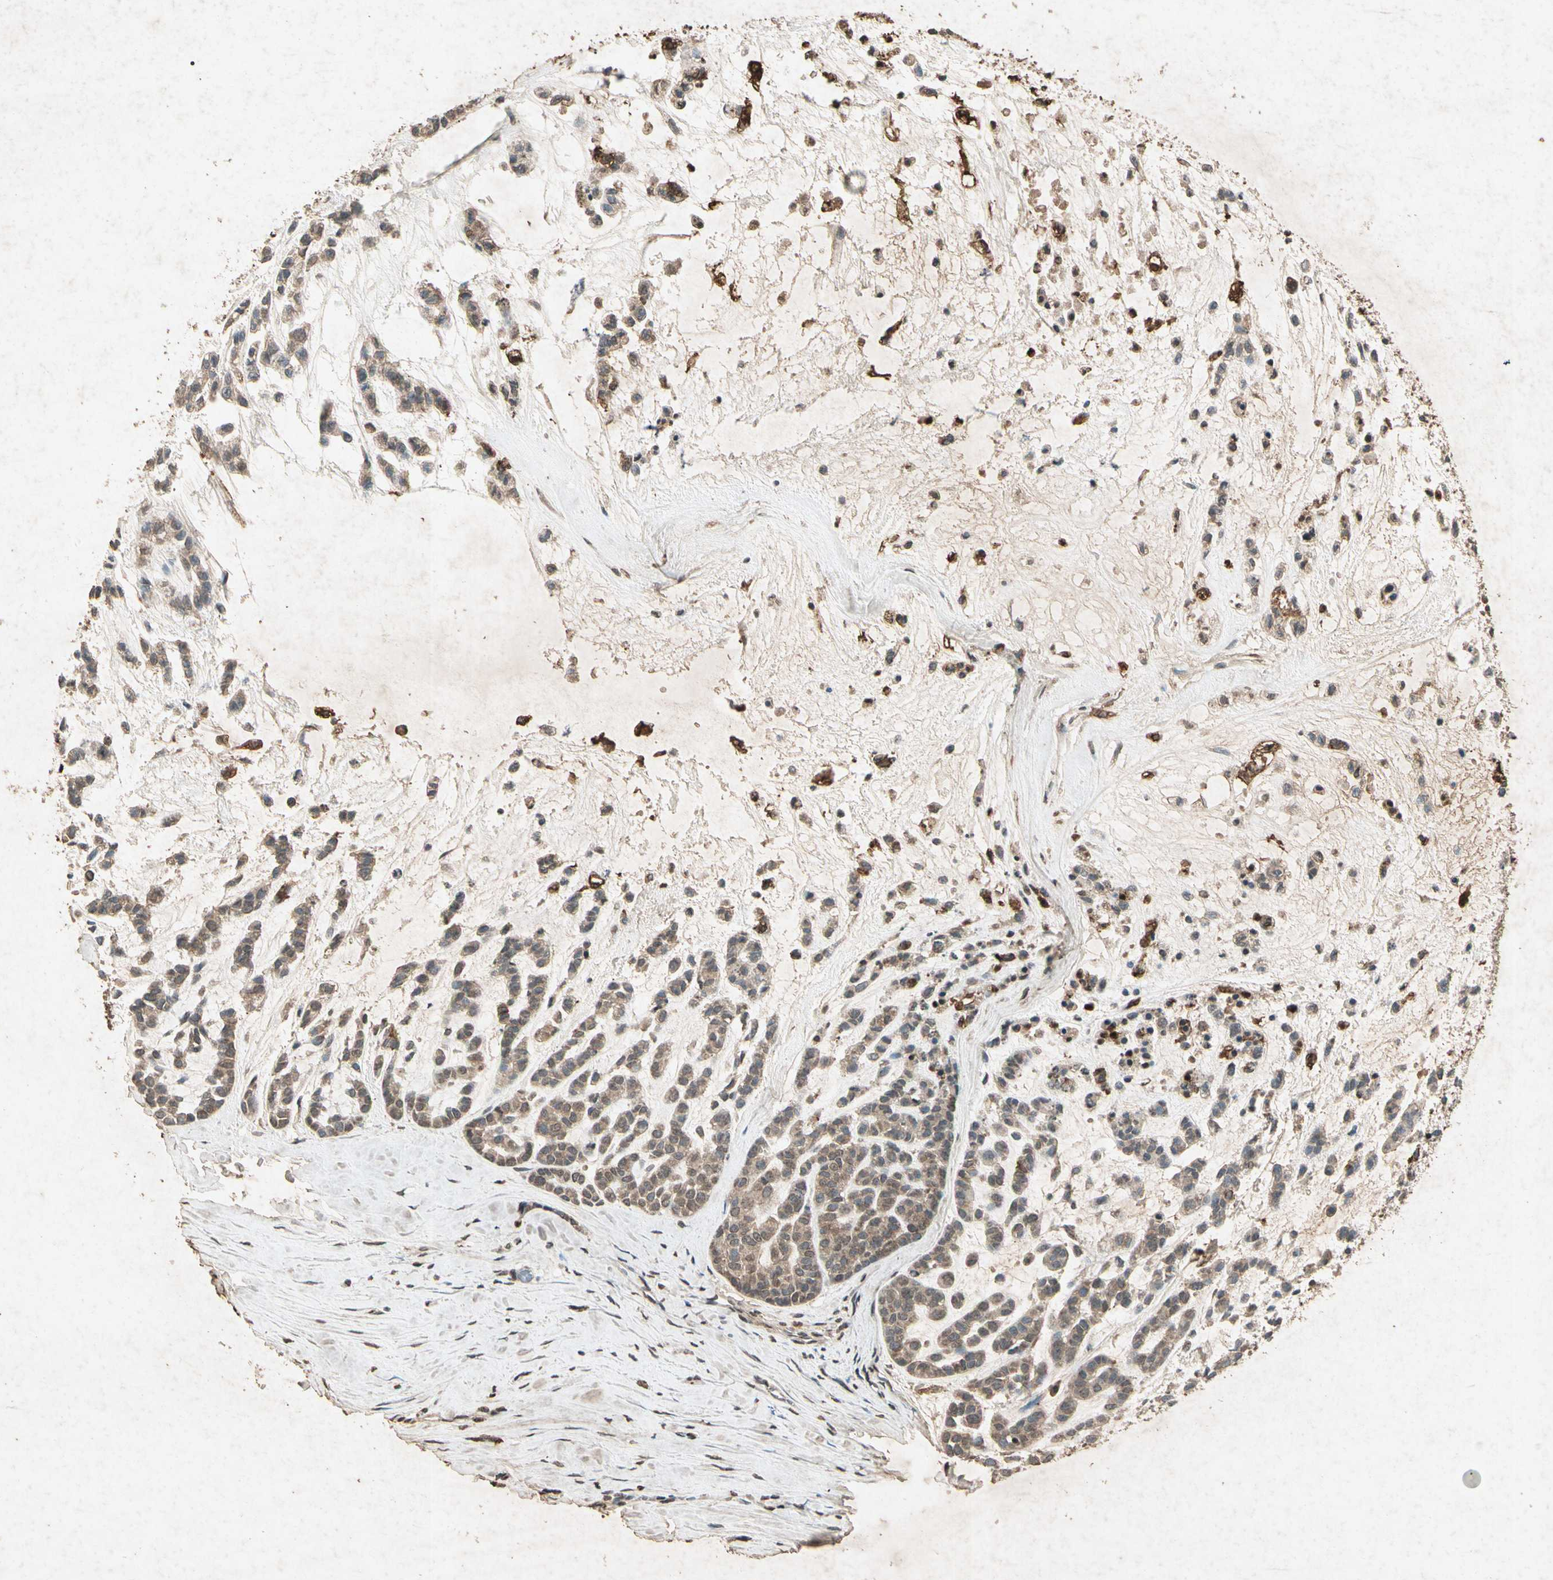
{"staining": {"intensity": "moderate", "quantity": ">75%", "location": "cytoplasmic/membranous"}, "tissue": "head and neck cancer", "cell_type": "Tumor cells", "image_type": "cancer", "snomed": [{"axis": "morphology", "description": "Adenocarcinoma, NOS"}, {"axis": "morphology", "description": "Adenoma, NOS"}, {"axis": "topography", "description": "Head-Neck"}], "caption": "A micrograph showing moderate cytoplasmic/membranous staining in about >75% of tumor cells in head and neck cancer (adenoma), as visualized by brown immunohistochemical staining.", "gene": "GC", "patient": {"sex": "female", "age": 55}}